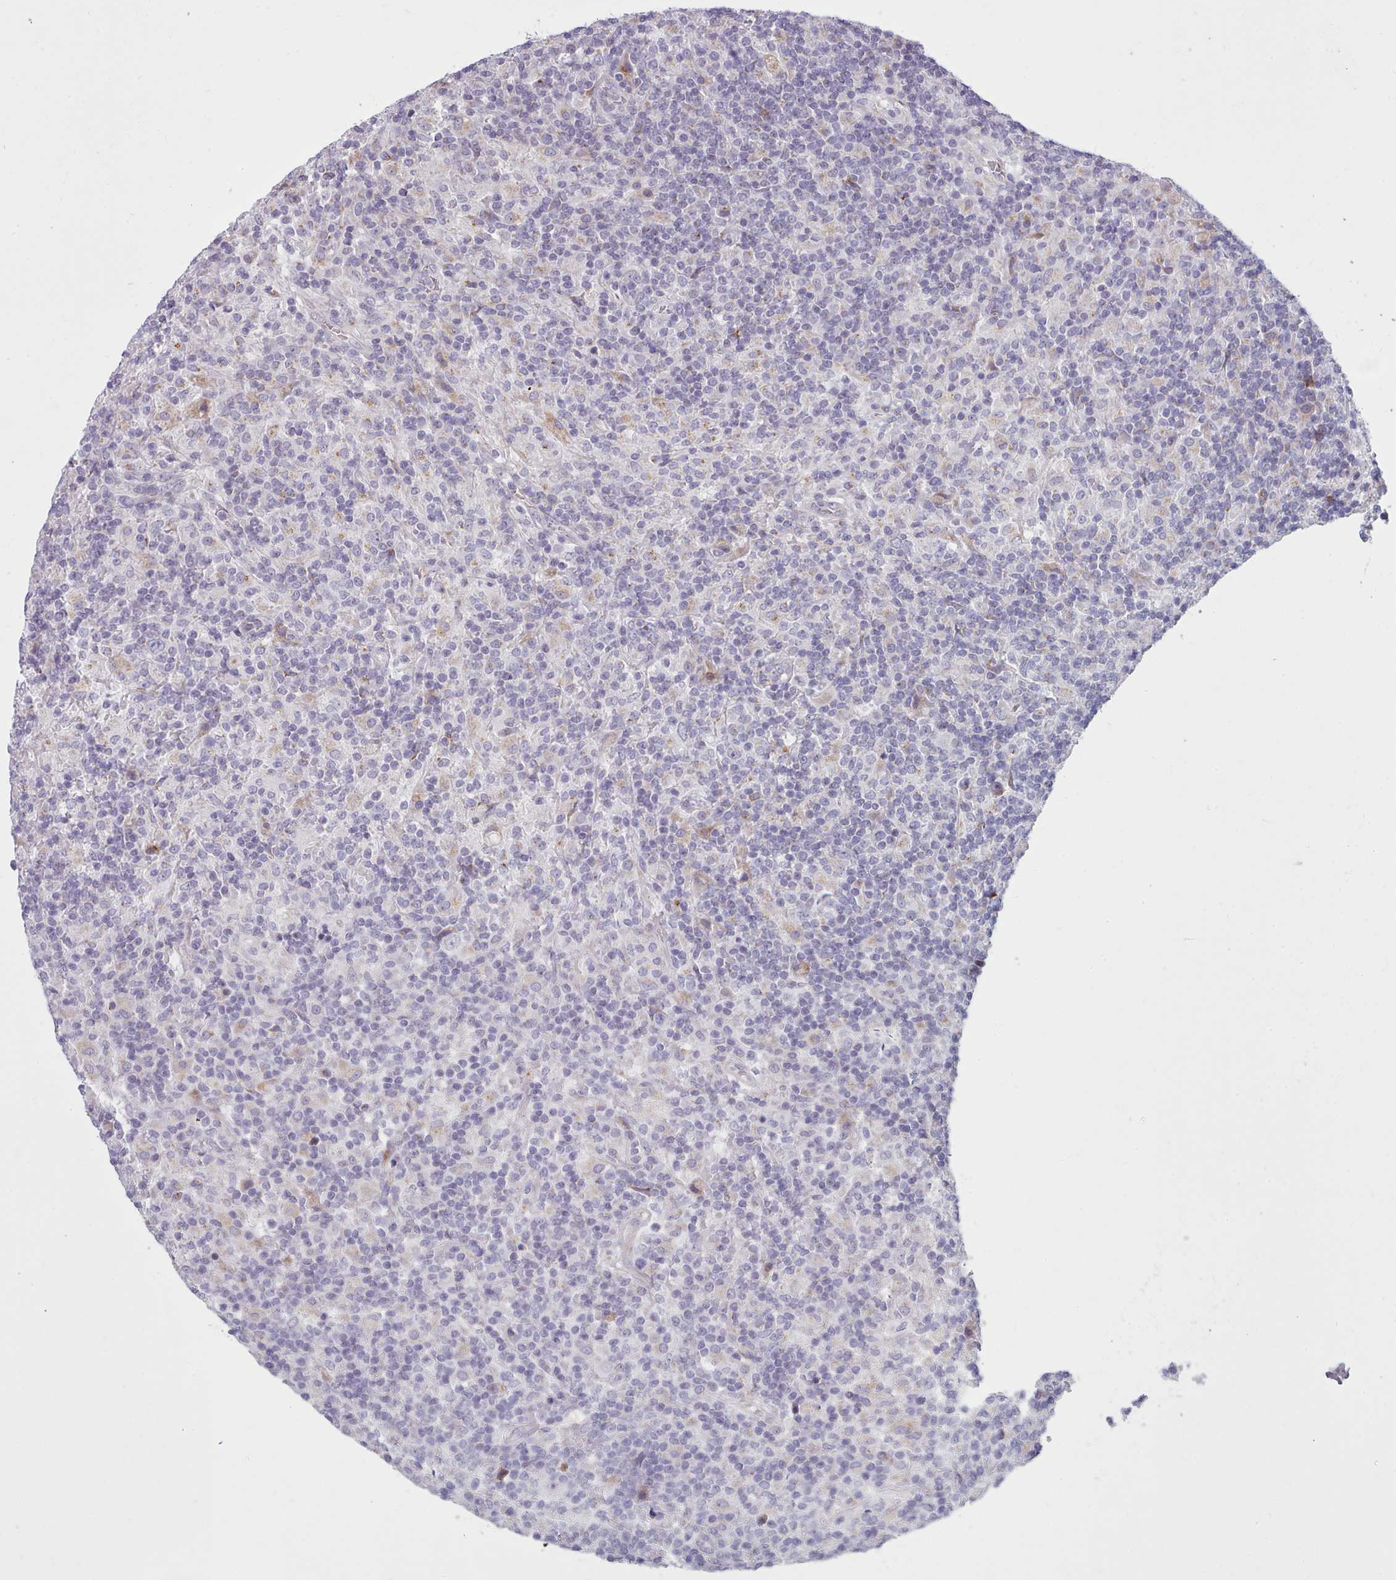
{"staining": {"intensity": "negative", "quantity": "none", "location": "none"}, "tissue": "lymphoma", "cell_type": "Tumor cells", "image_type": "cancer", "snomed": [{"axis": "morphology", "description": "Hodgkin's disease, NOS"}, {"axis": "topography", "description": "Lymph node"}], "caption": "A high-resolution micrograph shows IHC staining of Hodgkin's disease, which shows no significant positivity in tumor cells.", "gene": "SLC52A3", "patient": {"sex": "male", "age": 70}}